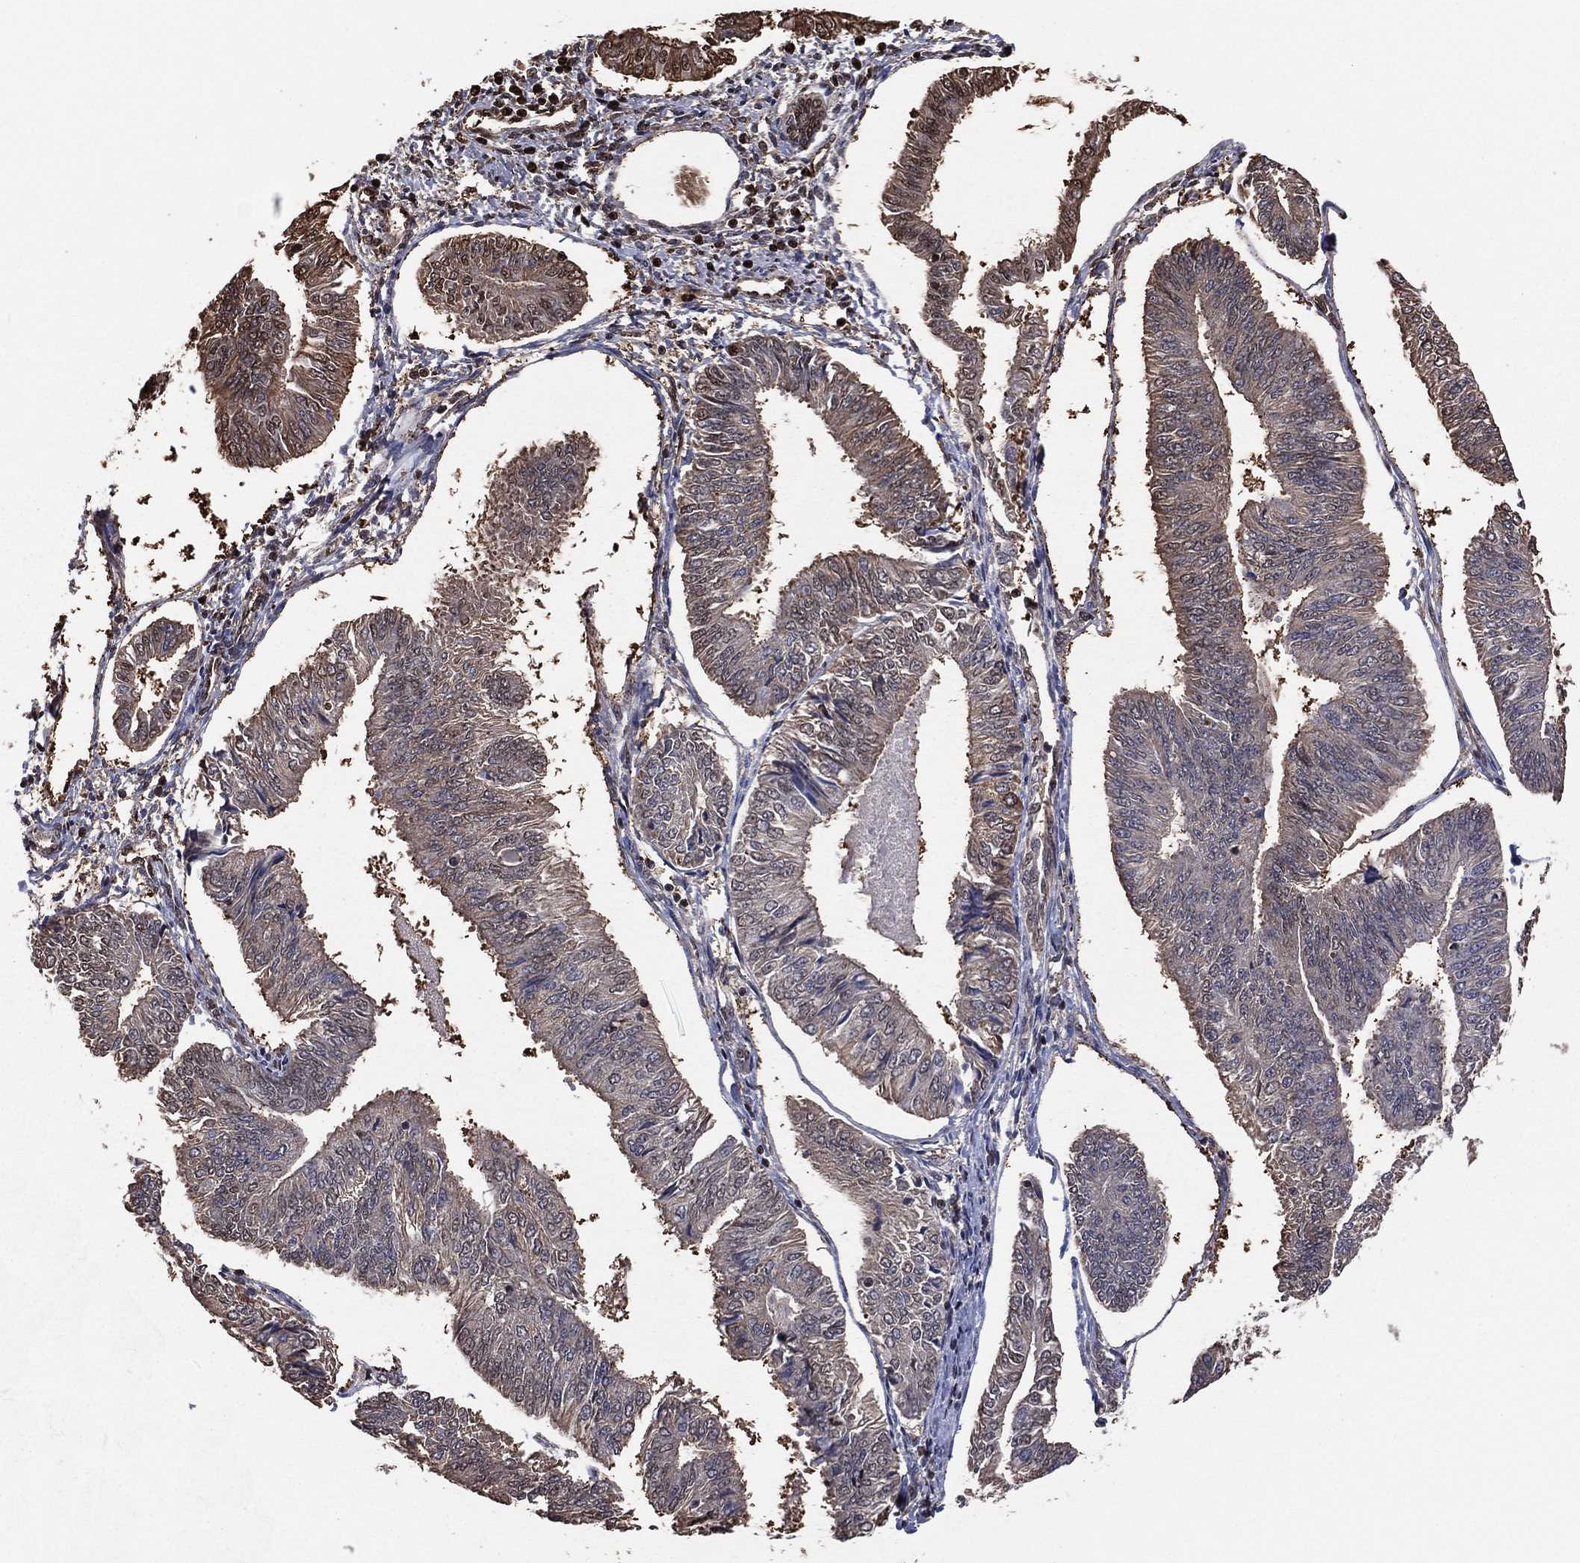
{"staining": {"intensity": "moderate", "quantity": "25%-75%", "location": "cytoplasmic/membranous,nuclear"}, "tissue": "endometrial cancer", "cell_type": "Tumor cells", "image_type": "cancer", "snomed": [{"axis": "morphology", "description": "Adenocarcinoma, NOS"}, {"axis": "topography", "description": "Endometrium"}], "caption": "This micrograph displays endometrial cancer stained with IHC to label a protein in brown. The cytoplasmic/membranous and nuclear of tumor cells show moderate positivity for the protein. Nuclei are counter-stained blue.", "gene": "GAPDH", "patient": {"sex": "female", "age": 58}}